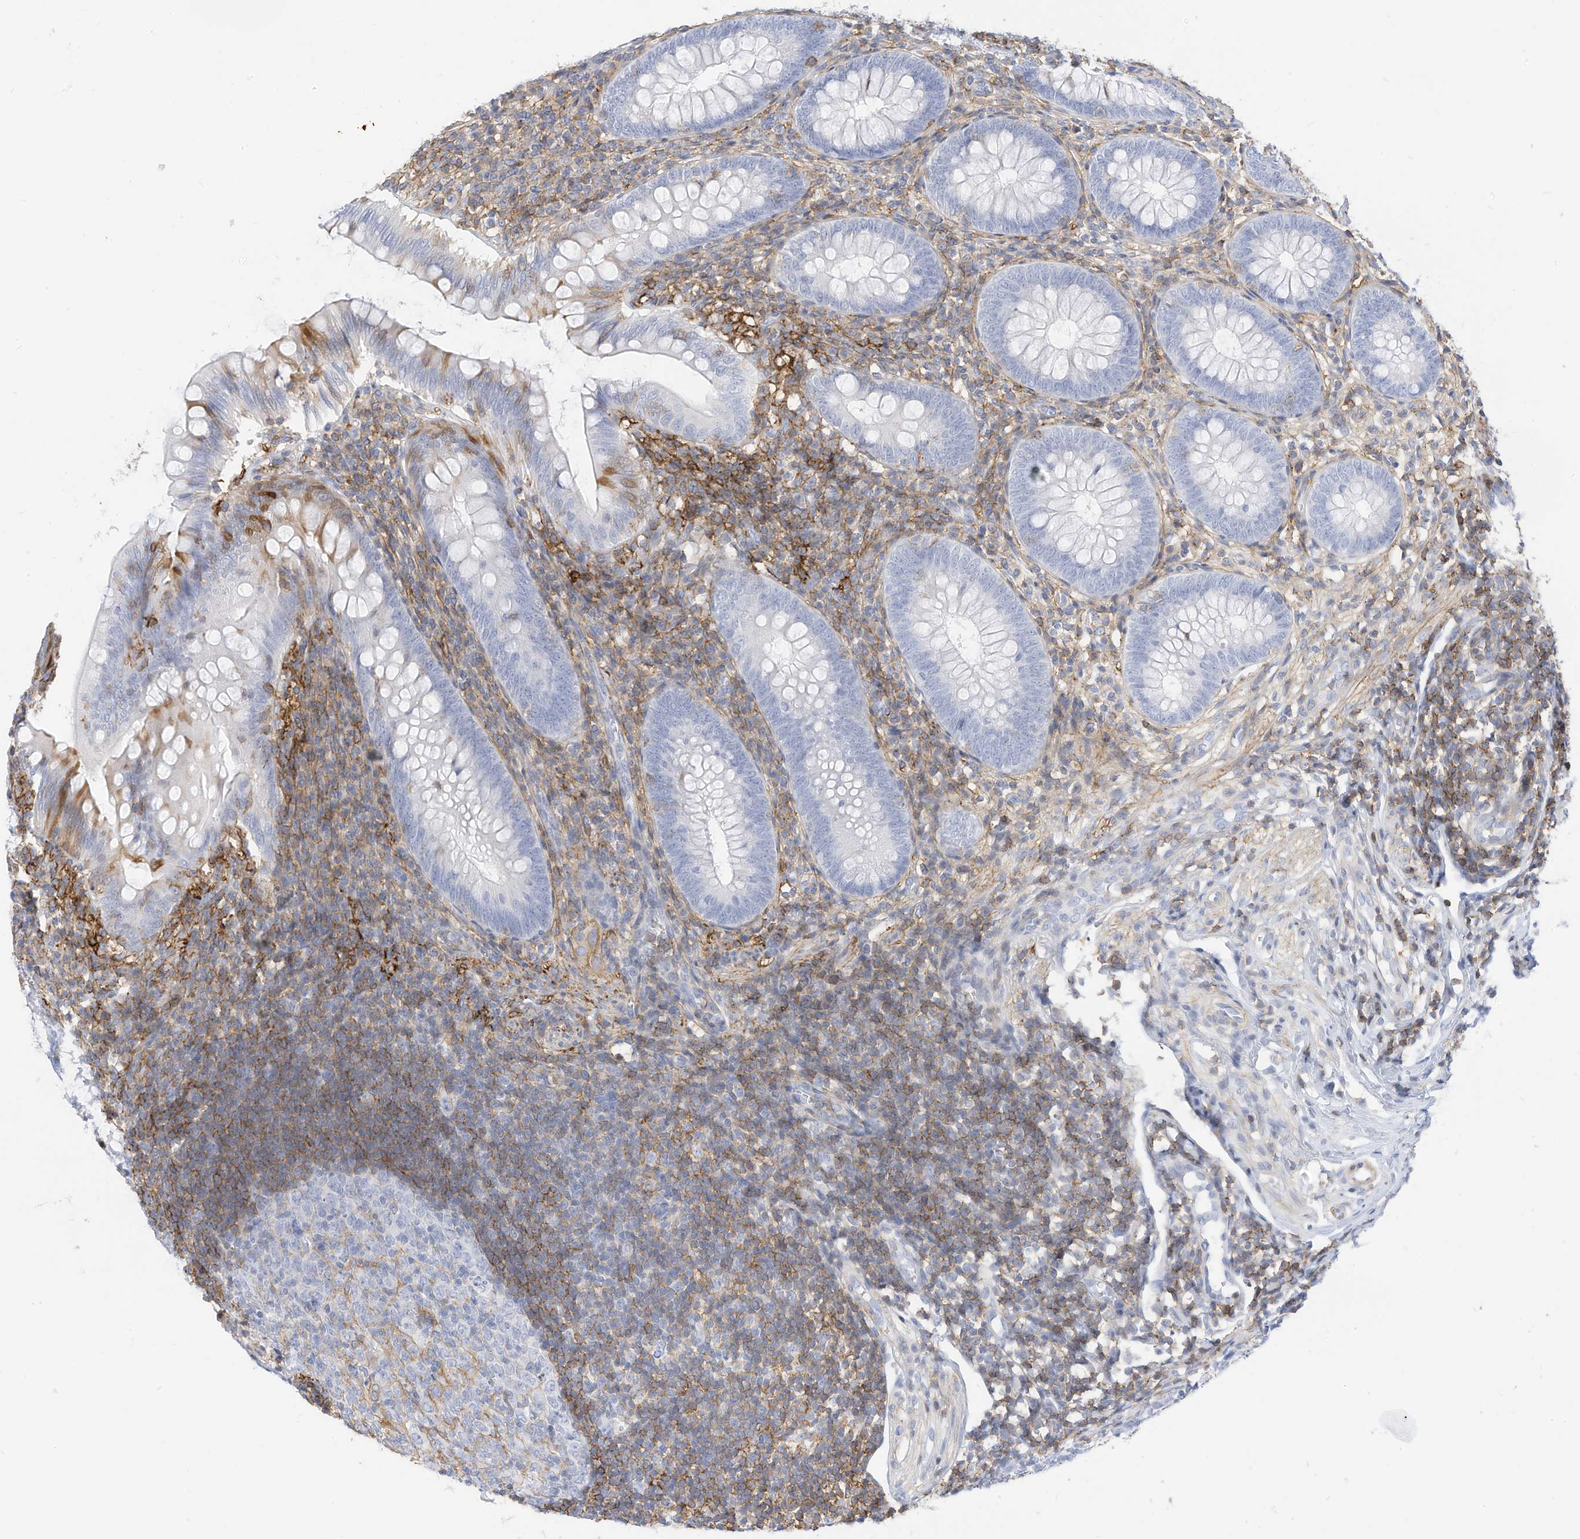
{"staining": {"intensity": "negative", "quantity": "none", "location": "none"}, "tissue": "appendix", "cell_type": "Glandular cells", "image_type": "normal", "snomed": [{"axis": "morphology", "description": "Normal tissue, NOS"}, {"axis": "topography", "description": "Appendix"}], "caption": "Immunohistochemical staining of benign human appendix displays no significant positivity in glandular cells. The staining is performed using DAB (3,3'-diaminobenzidine) brown chromogen with nuclei counter-stained in using hematoxylin.", "gene": "TXNDC9", "patient": {"sex": "male", "age": 14}}